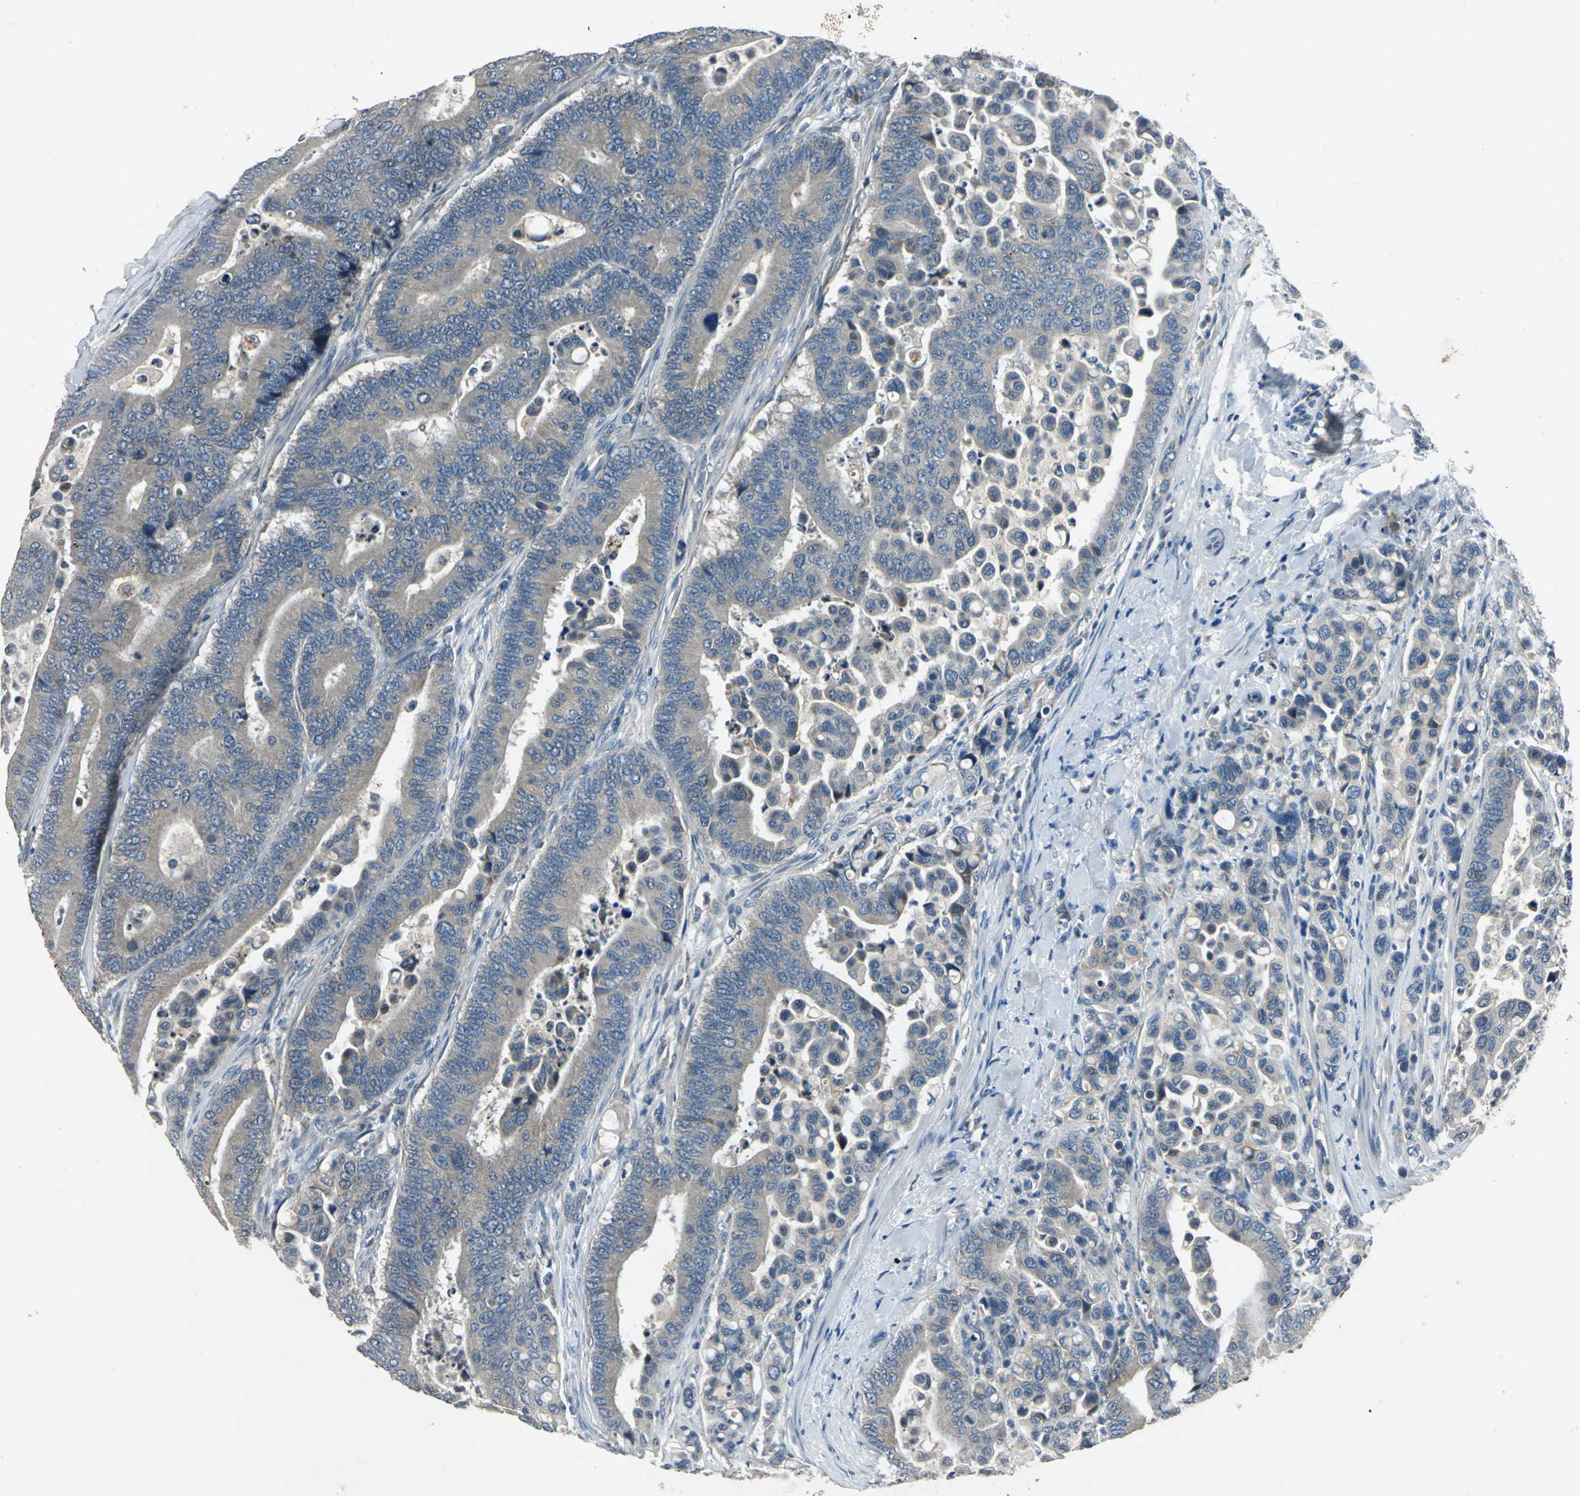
{"staining": {"intensity": "weak", "quantity": ">75%", "location": "cytoplasmic/membranous"}, "tissue": "colorectal cancer", "cell_type": "Tumor cells", "image_type": "cancer", "snomed": [{"axis": "morphology", "description": "Normal tissue, NOS"}, {"axis": "morphology", "description": "Adenocarcinoma, NOS"}, {"axis": "topography", "description": "Colon"}], "caption": "Immunohistochemistry (DAB (3,3'-diaminobenzidine)) staining of colorectal cancer (adenocarcinoma) exhibits weak cytoplasmic/membranous protein positivity in approximately >75% of tumor cells.", "gene": "SLC2A13", "patient": {"sex": "male", "age": 82}}